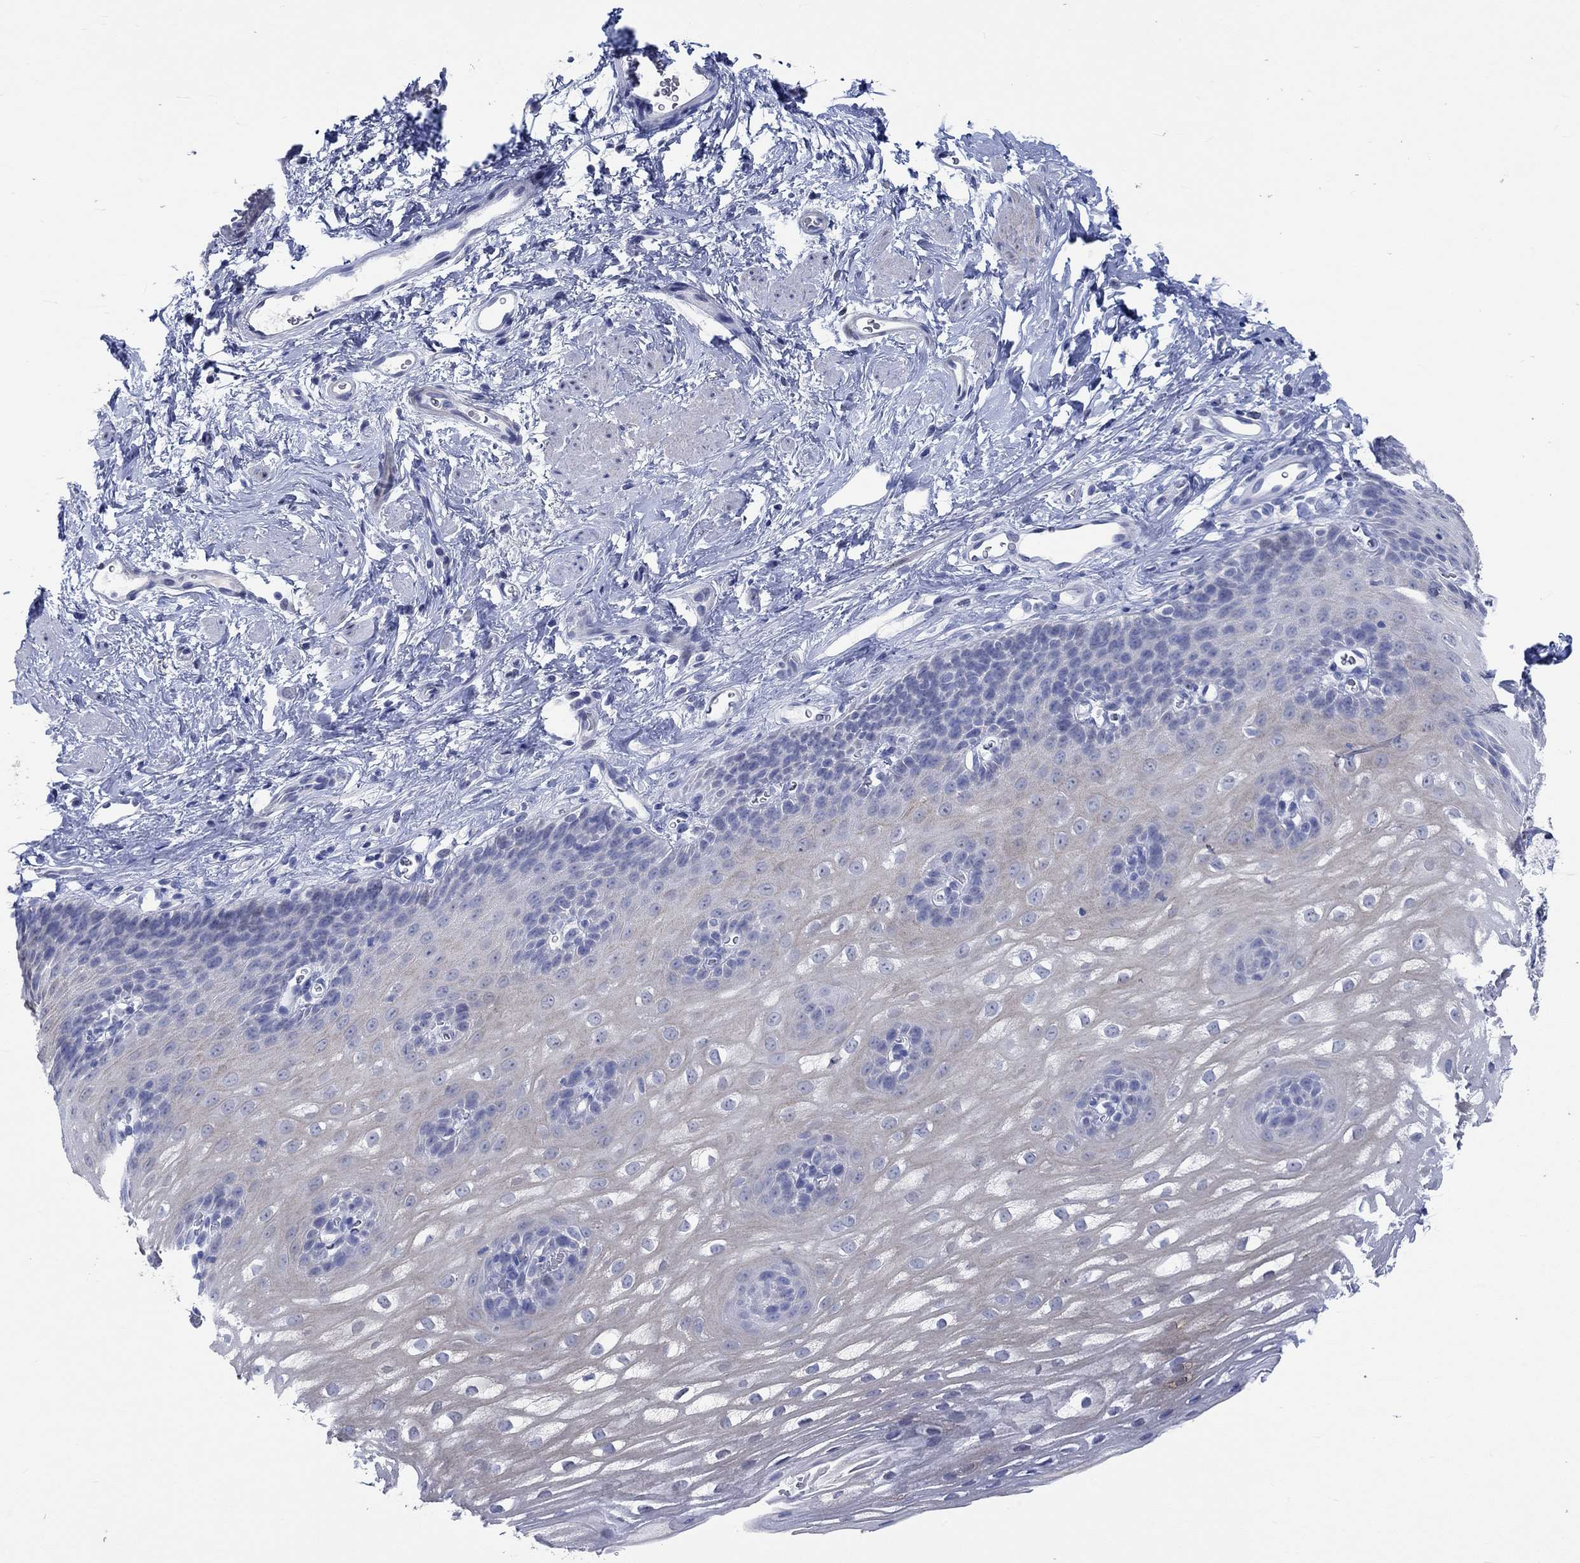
{"staining": {"intensity": "negative", "quantity": "none", "location": "none"}, "tissue": "esophagus", "cell_type": "Squamous epithelial cells", "image_type": "normal", "snomed": [{"axis": "morphology", "description": "Normal tissue, NOS"}, {"axis": "topography", "description": "Esophagus"}], "caption": "High magnification brightfield microscopy of normal esophagus stained with DAB (brown) and counterstained with hematoxylin (blue): squamous epithelial cells show no significant positivity.", "gene": "C4orf47", "patient": {"sex": "male", "age": 64}}